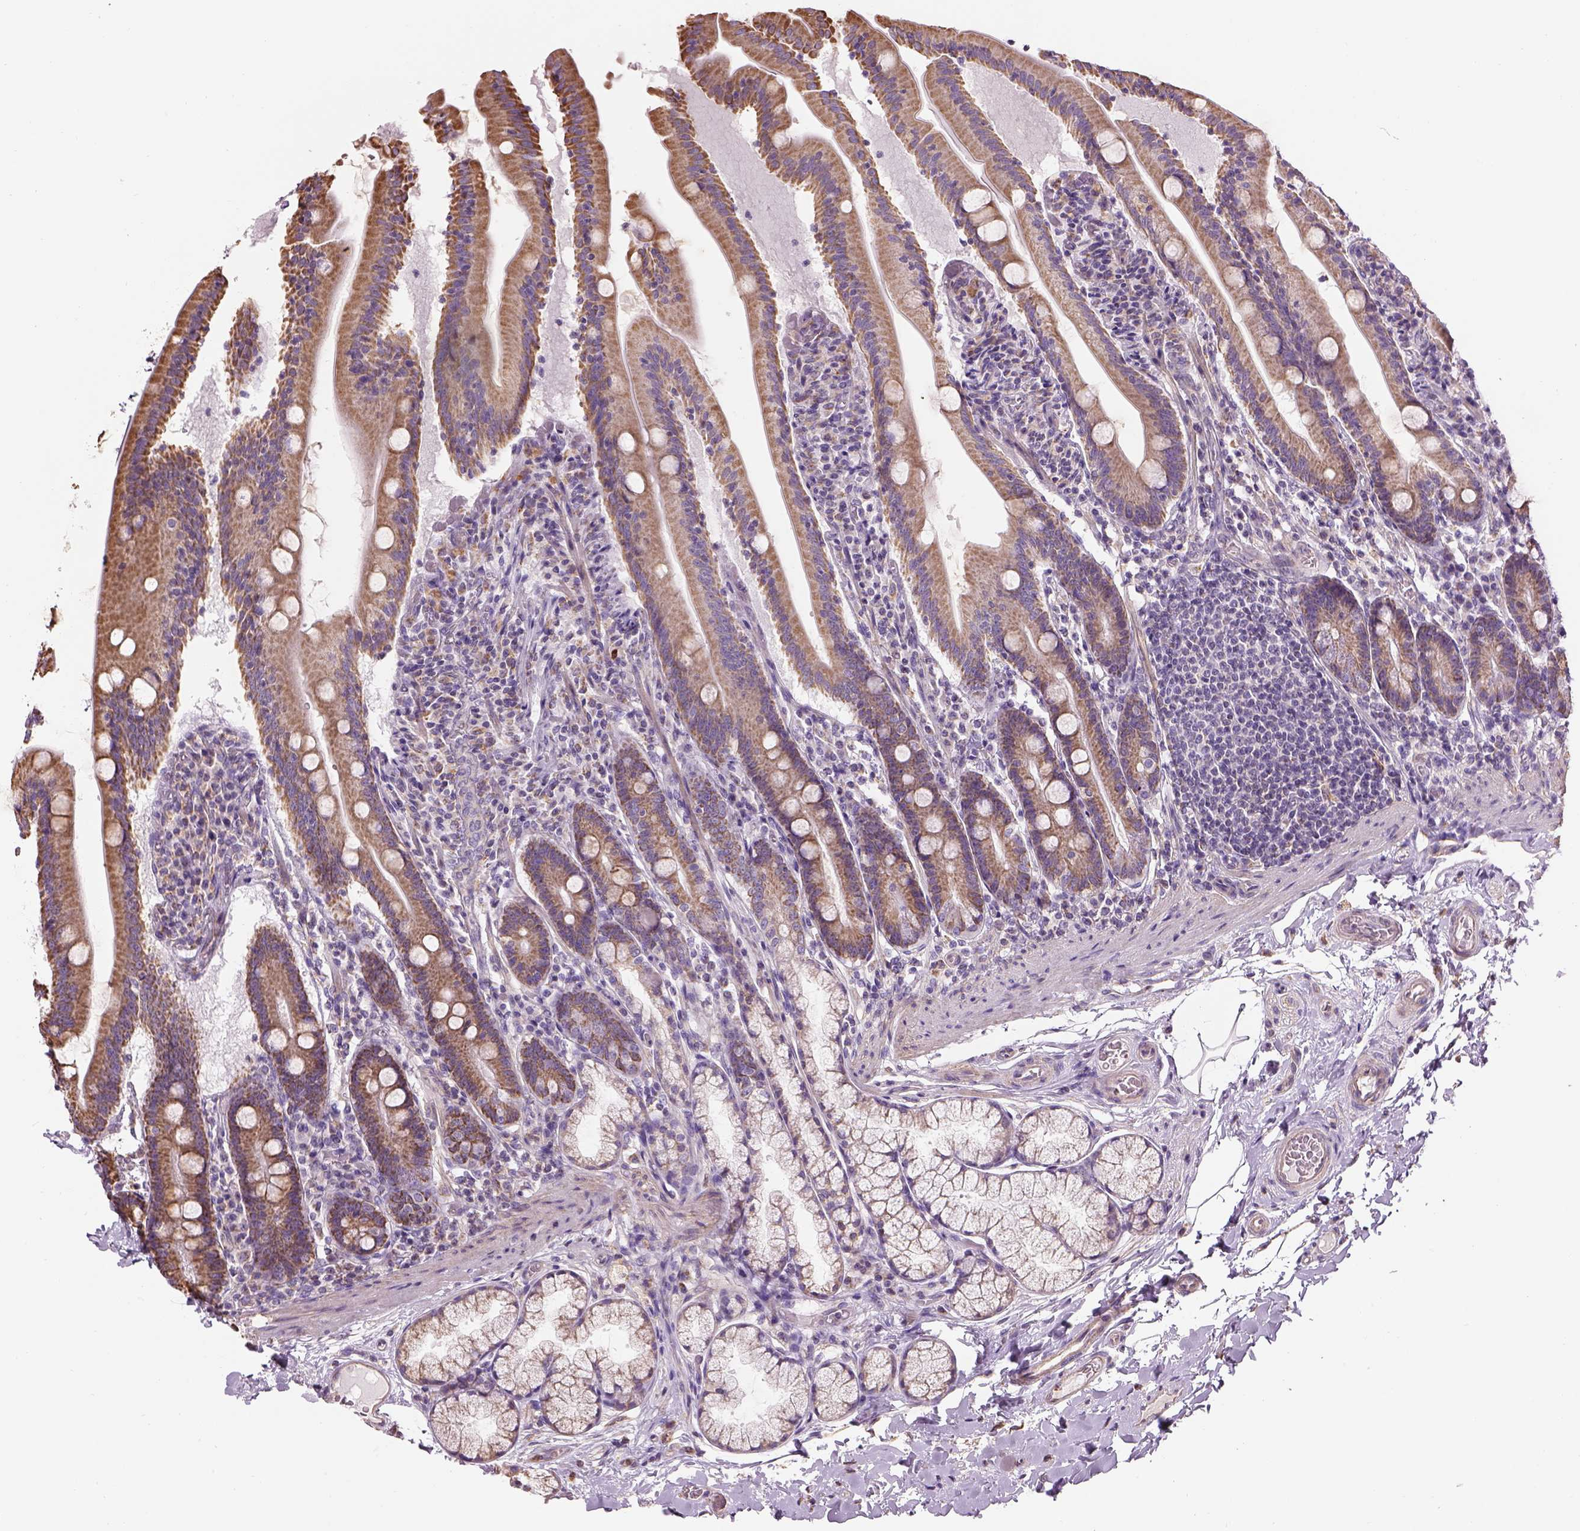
{"staining": {"intensity": "moderate", "quantity": ">75%", "location": "cytoplasmic/membranous"}, "tissue": "small intestine", "cell_type": "Glandular cells", "image_type": "normal", "snomed": [{"axis": "morphology", "description": "Normal tissue, NOS"}, {"axis": "topography", "description": "Small intestine"}], "caption": "This histopathology image shows IHC staining of normal small intestine, with medium moderate cytoplasmic/membranous staining in about >75% of glandular cells.", "gene": "IFT52", "patient": {"sex": "male", "age": 37}}